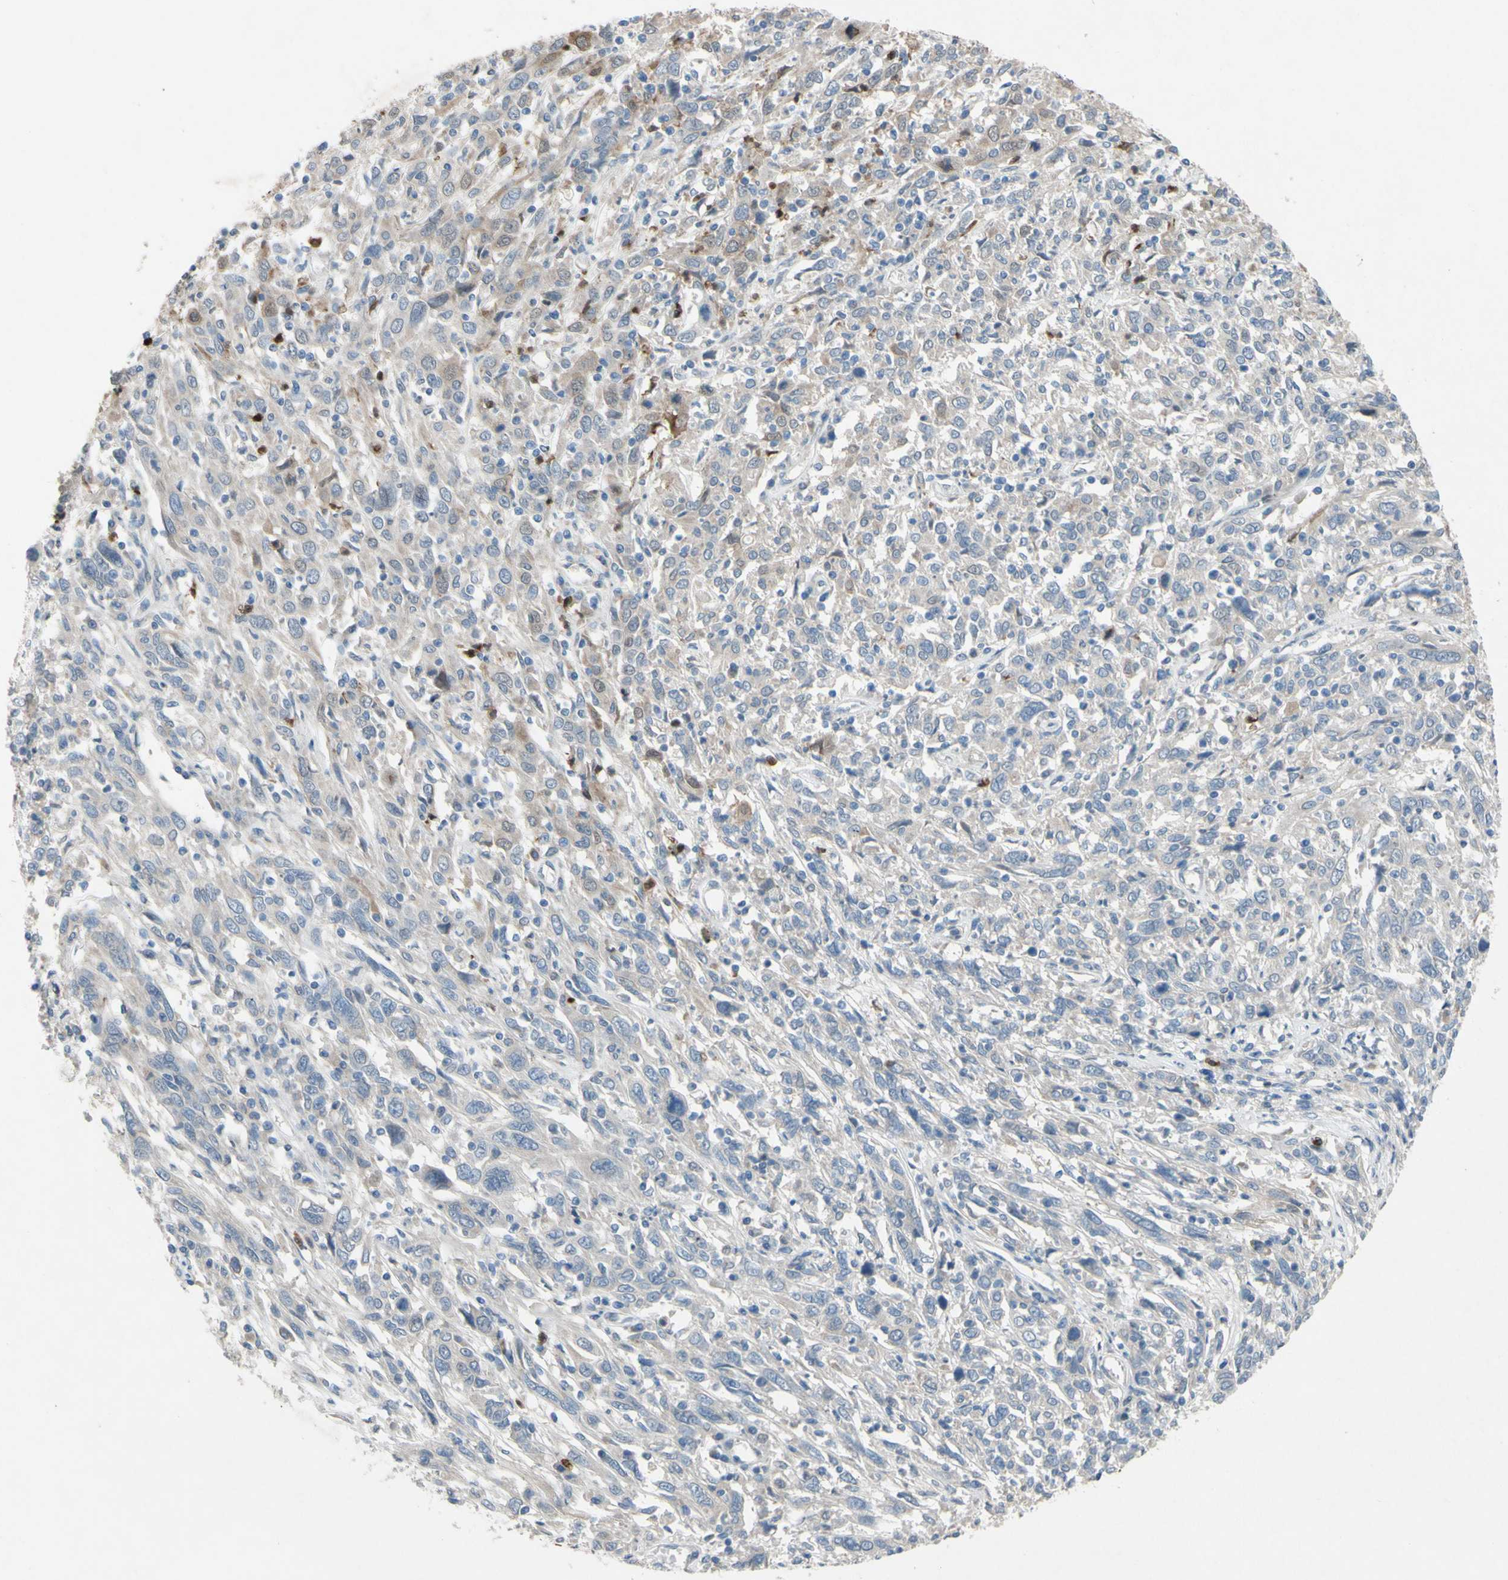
{"staining": {"intensity": "weak", "quantity": ">75%", "location": "cytoplasmic/membranous"}, "tissue": "cervical cancer", "cell_type": "Tumor cells", "image_type": "cancer", "snomed": [{"axis": "morphology", "description": "Squamous cell carcinoma, NOS"}, {"axis": "topography", "description": "Cervix"}], "caption": "Immunohistochemistry staining of squamous cell carcinoma (cervical), which demonstrates low levels of weak cytoplasmic/membranous expression in about >75% of tumor cells indicating weak cytoplasmic/membranous protein expression. The staining was performed using DAB (3,3'-diaminobenzidine) (brown) for protein detection and nuclei were counterstained in hematoxylin (blue).", "gene": "GRAMD2B", "patient": {"sex": "female", "age": 46}}